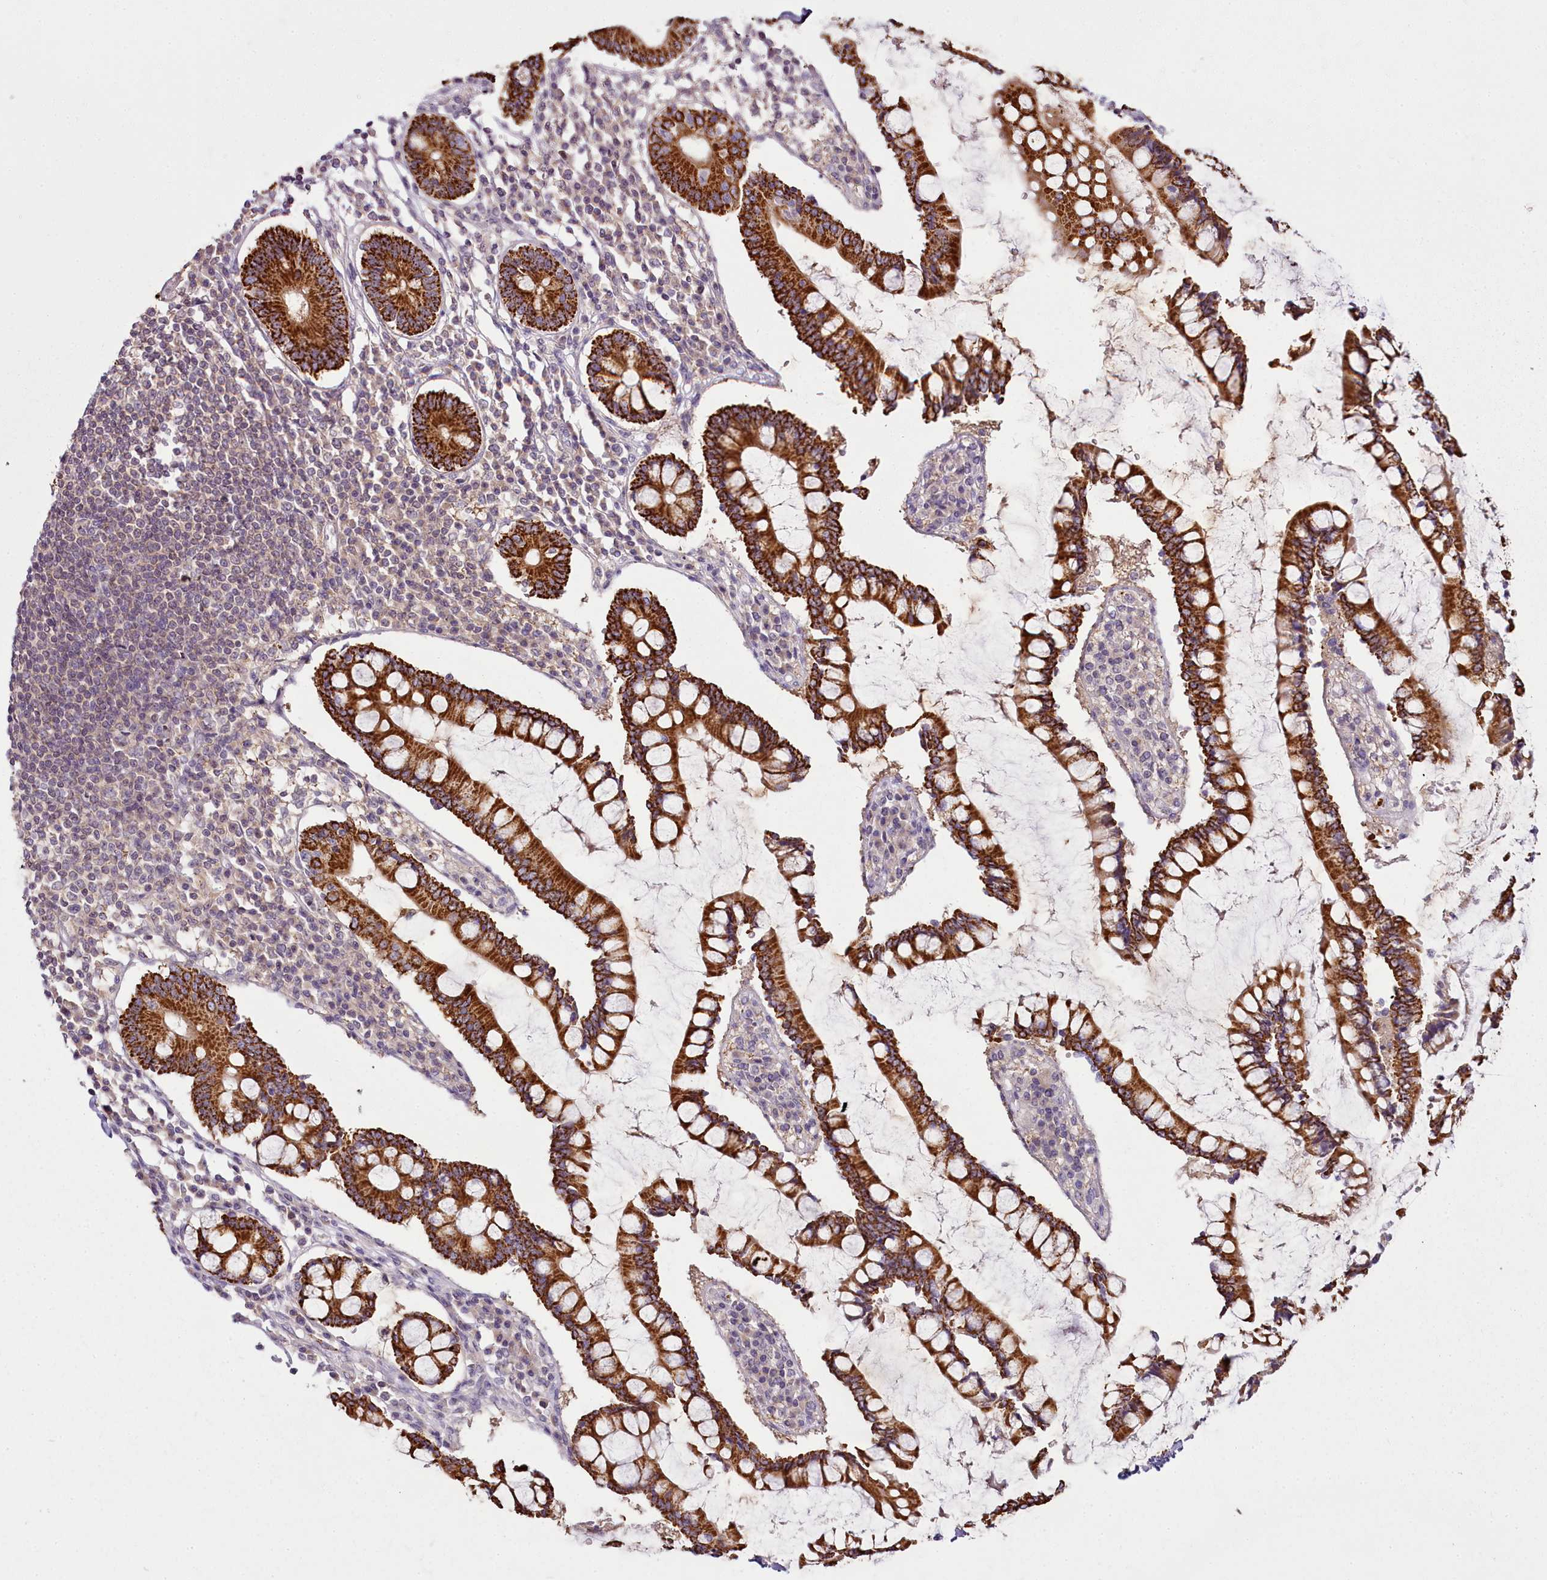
{"staining": {"intensity": "weak", "quantity": "25%-75%", "location": "cytoplasmic/membranous,nuclear"}, "tissue": "colon", "cell_type": "Endothelial cells", "image_type": "normal", "snomed": [{"axis": "morphology", "description": "Normal tissue, NOS"}, {"axis": "topography", "description": "Colon"}], "caption": "Weak cytoplasmic/membranous,nuclear expression for a protein is seen in approximately 25%-75% of endothelial cells of normal colon using IHC.", "gene": "CAPN7", "patient": {"sex": "female", "age": 79}}